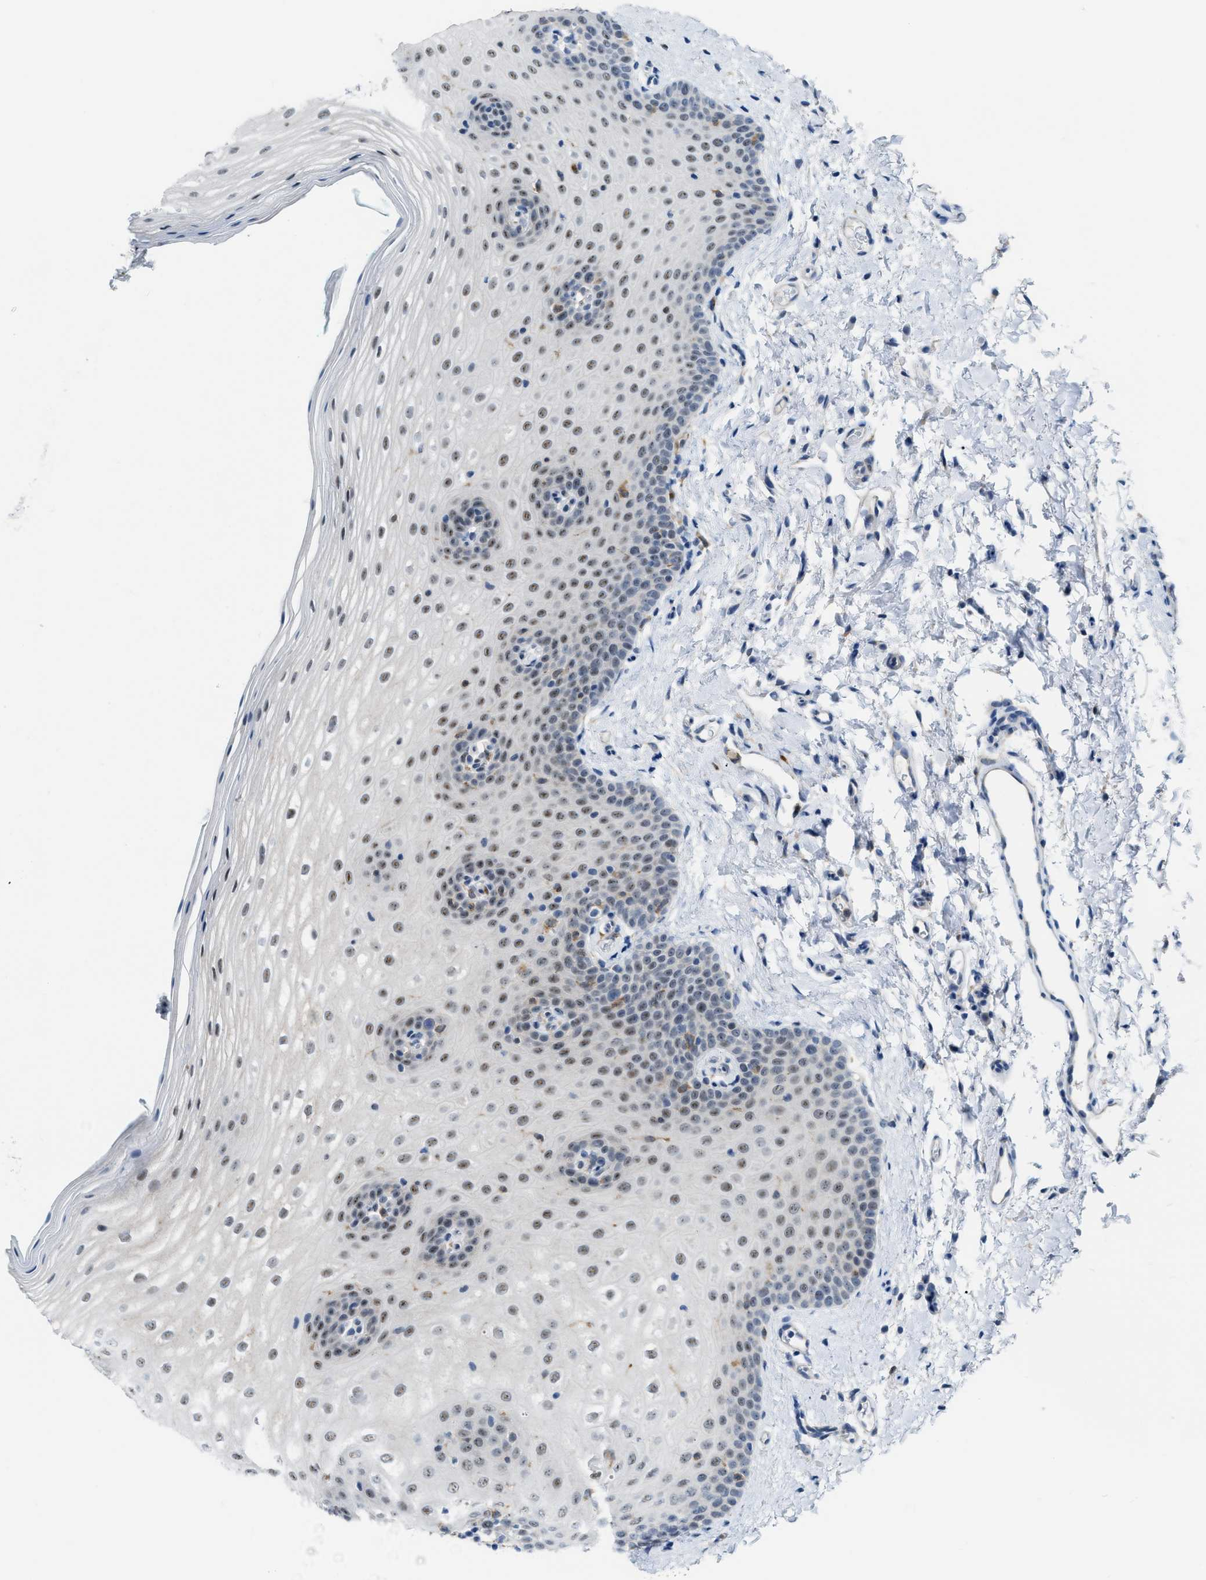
{"staining": {"intensity": "weak", "quantity": "25%-75%", "location": "nuclear"}, "tissue": "oral mucosa", "cell_type": "Squamous epithelial cells", "image_type": "normal", "snomed": [{"axis": "morphology", "description": "Normal tissue, NOS"}, {"axis": "topography", "description": "Skin"}, {"axis": "topography", "description": "Oral tissue"}], "caption": "A brown stain labels weak nuclear expression of a protein in squamous epithelial cells of unremarkable human oral mucosa. (IHC, brightfield microscopy, high magnification).", "gene": "PHRF1", "patient": {"sex": "male", "age": 84}}